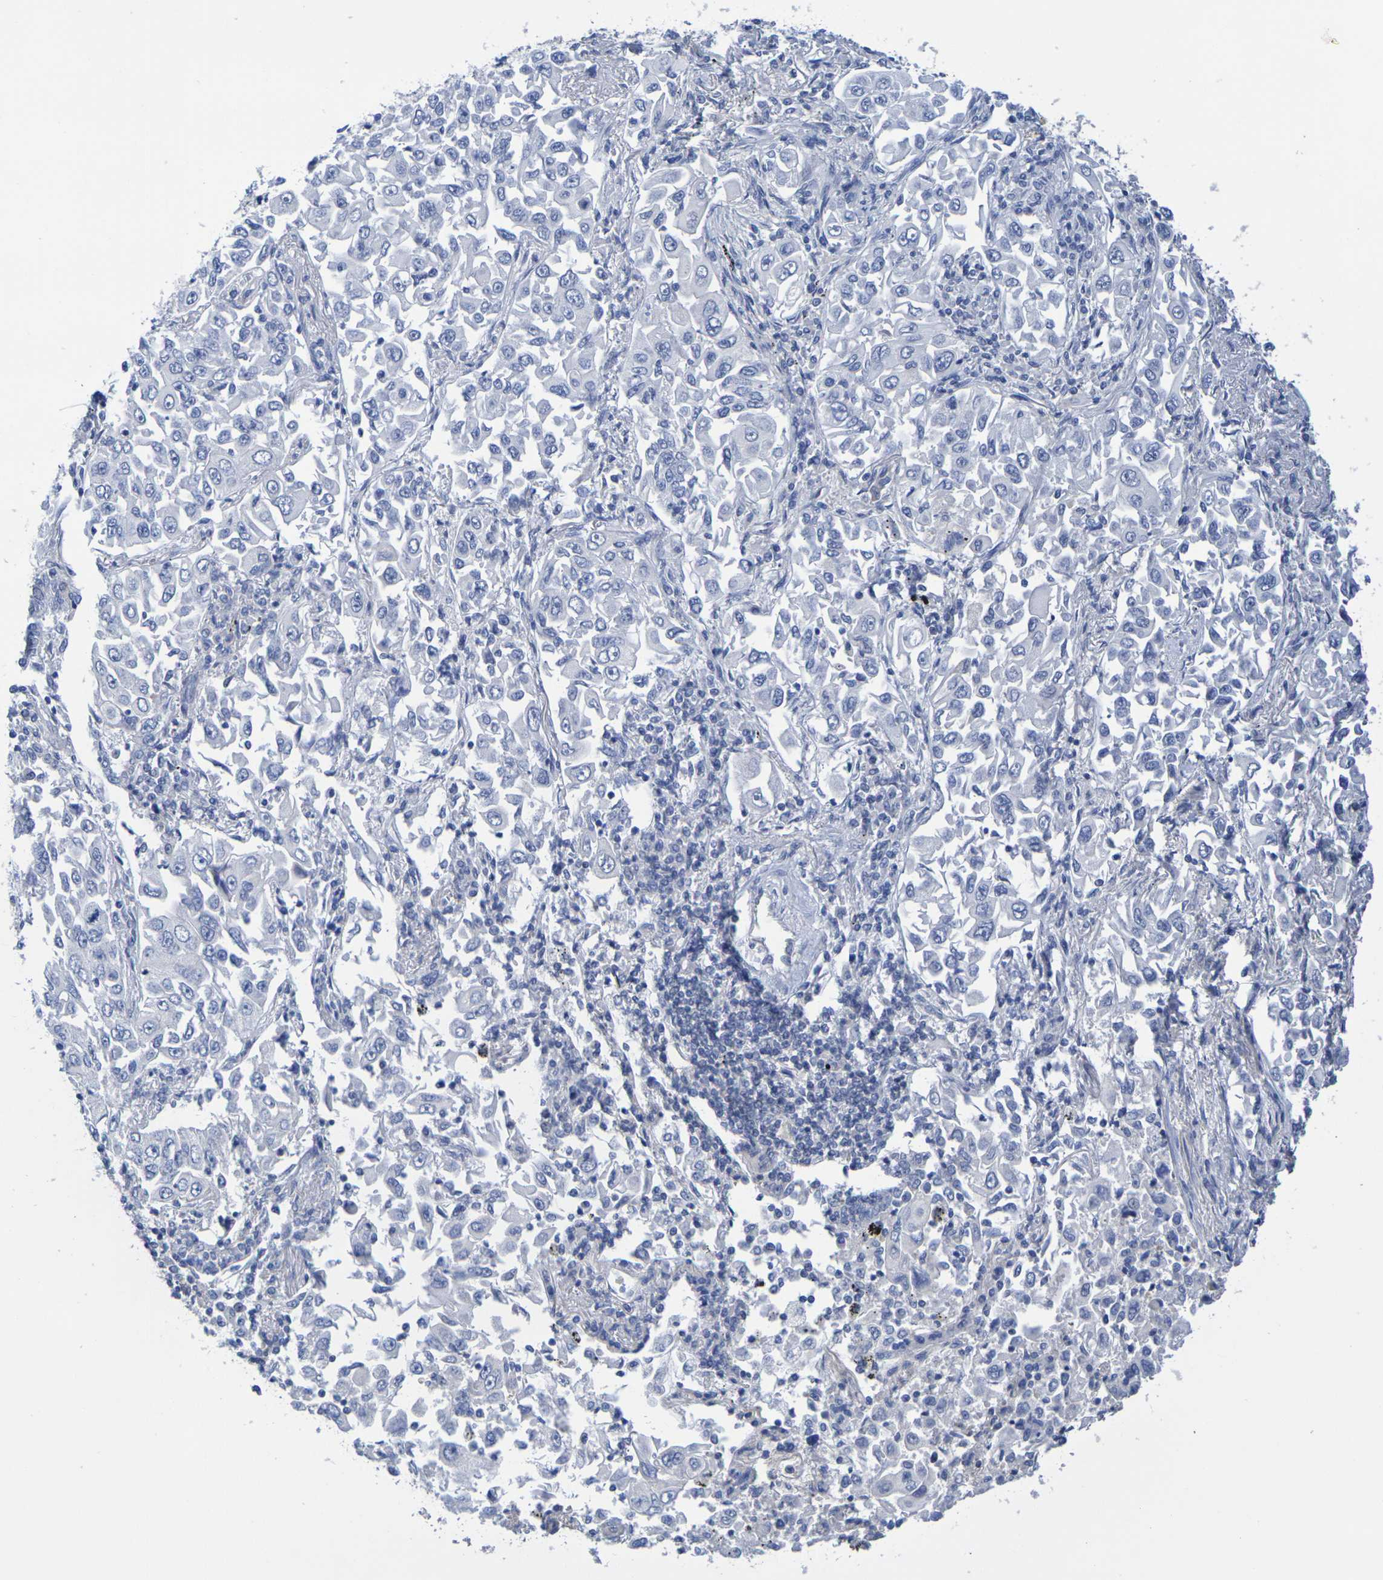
{"staining": {"intensity": "negative", "quantity": "none", "location": "none"}, "tissue": "lung cancer", "cell_type": "Tumor cells", "image_type": "cancer", "snomed": [{"axis": "morphology", "description": "Adenocarcinoma, NOS"}, {"axis": "topography", "description": "Lung"}], "caption": "The micrograph exhibits no significant positivity in tumor cells of lung adenocarcinoma. Brightfield microscopy of IHC stained with DAB (3,3'-diaminobenzidine) (brown) and hematoxylin (blue), captured at high magnification.", "gene": "TMCC3", "patient": {"sex": "male", "age": 84}}